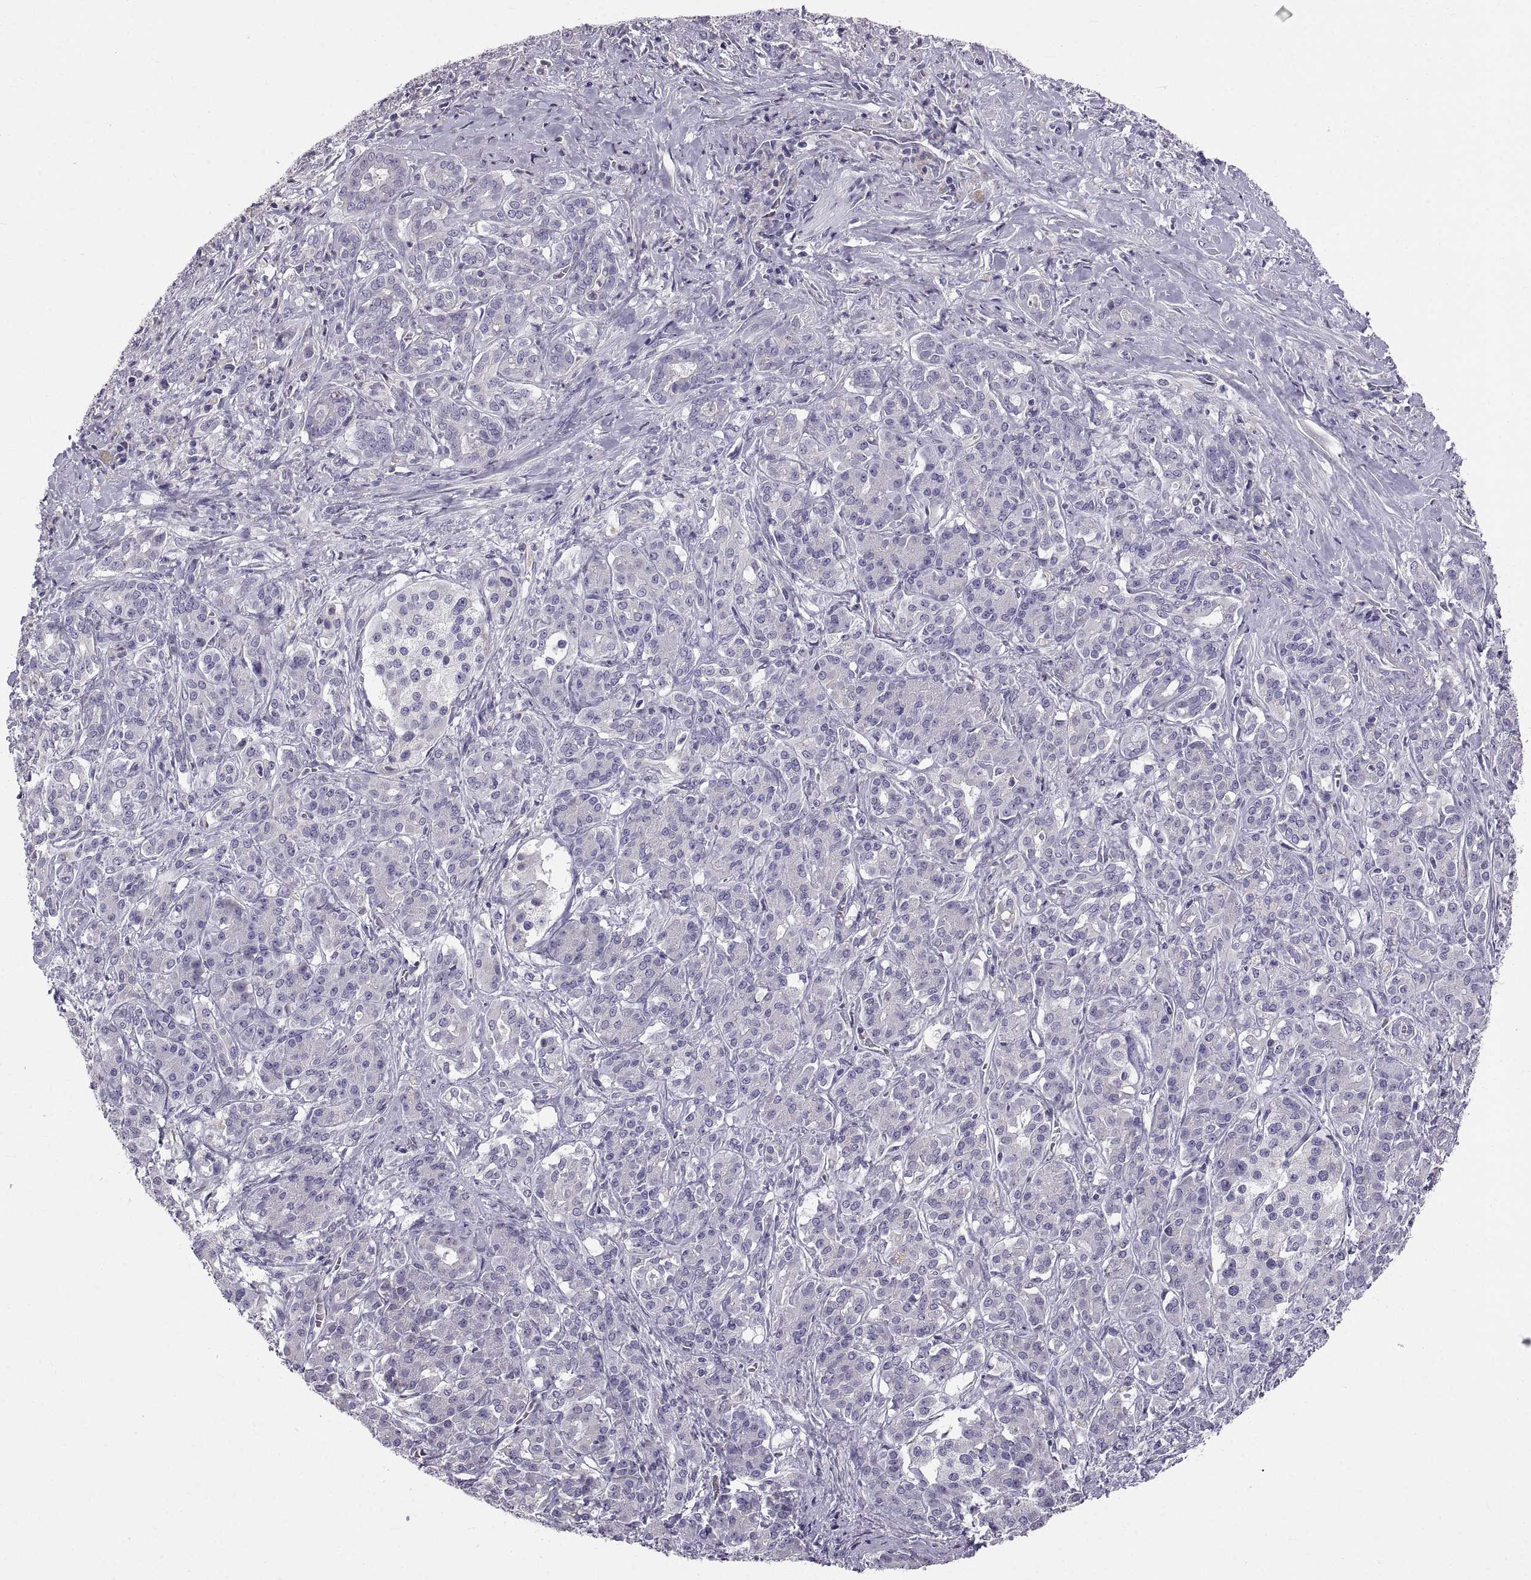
{"staining": {"intensity": "negative", "quantity": "none", "location": "none"}, "tissue": "pancreatic cancer", "cell_type": "Tumor cells", "image_type": "cancer", "snomed": [{"axis": "morphology", "description": "Normal tissue, NOS"}, {"axis": "morphology", "description": "Inflammation, NOS"}, {"axis": "morphology", "description": "Adenocarcinoma, NOS"}, {"axis": "topography", "description": "Pancreas"}], "caption": "There is no significant expression in tumor cells of adenocarcinoma (pancreatic).", "gene": "ADAM32", "patient": {"sex": "male", "age": 57}}